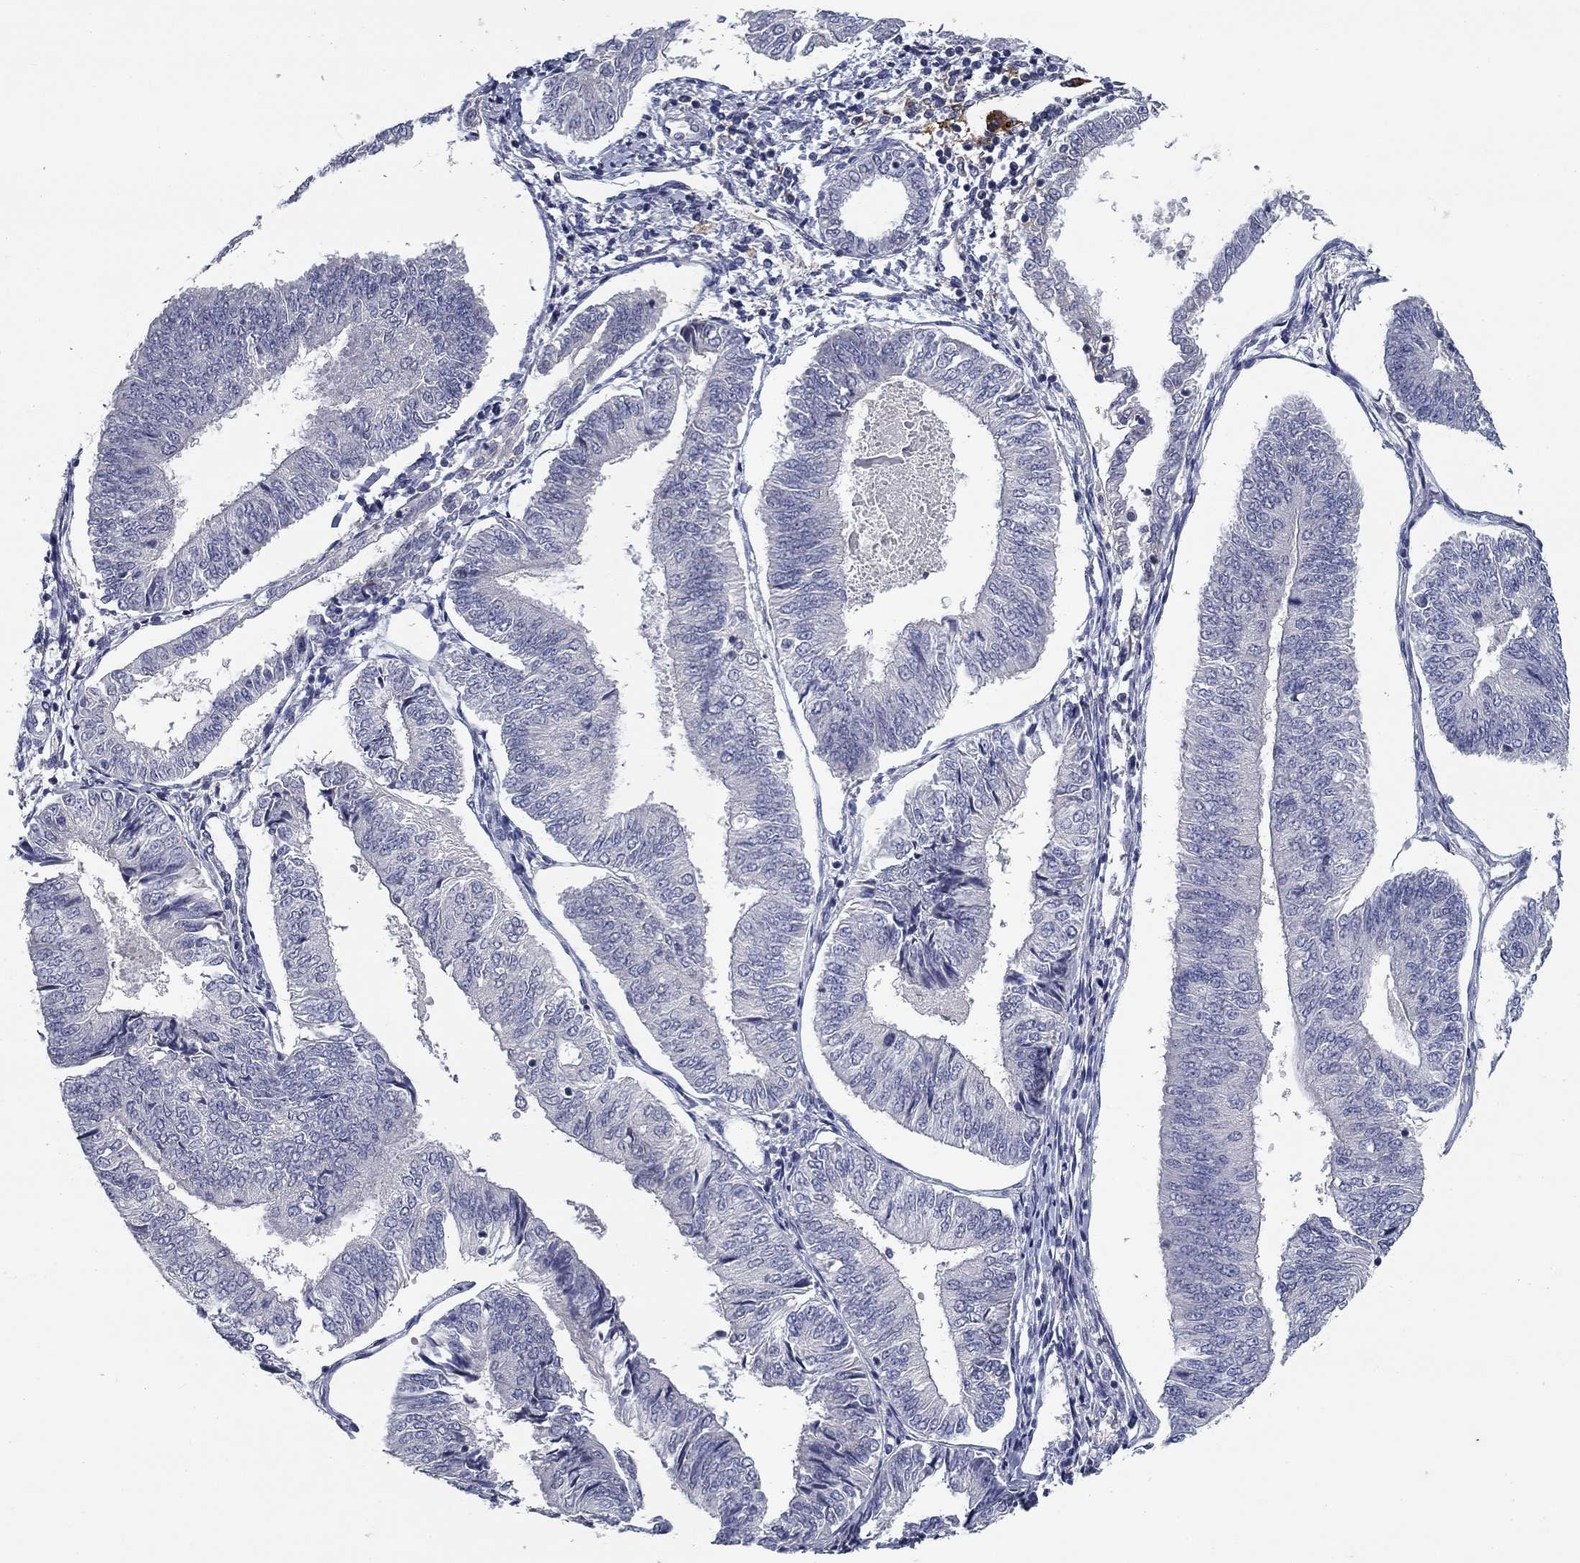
{"staining": {"intensity": "negative", "quantity": "none", "location": "none"}, "tissue": "endometrial cancer", "cell_type": "Tumor cells", "image_type": "cancer", "snomed": [{"axis": "morphology", "description": "Adenocarcinoma, NOS"}, {"axis": "topography", "description": "Endometrium"}], "caption": "Immunohistochemistry (IHC) photomicrograph of endometrial cancer stained for a protein (brown), which demonstrates no staining in tumor cells.", "gene": "CD274", "patient": {"sex": "female", "age": 58}}